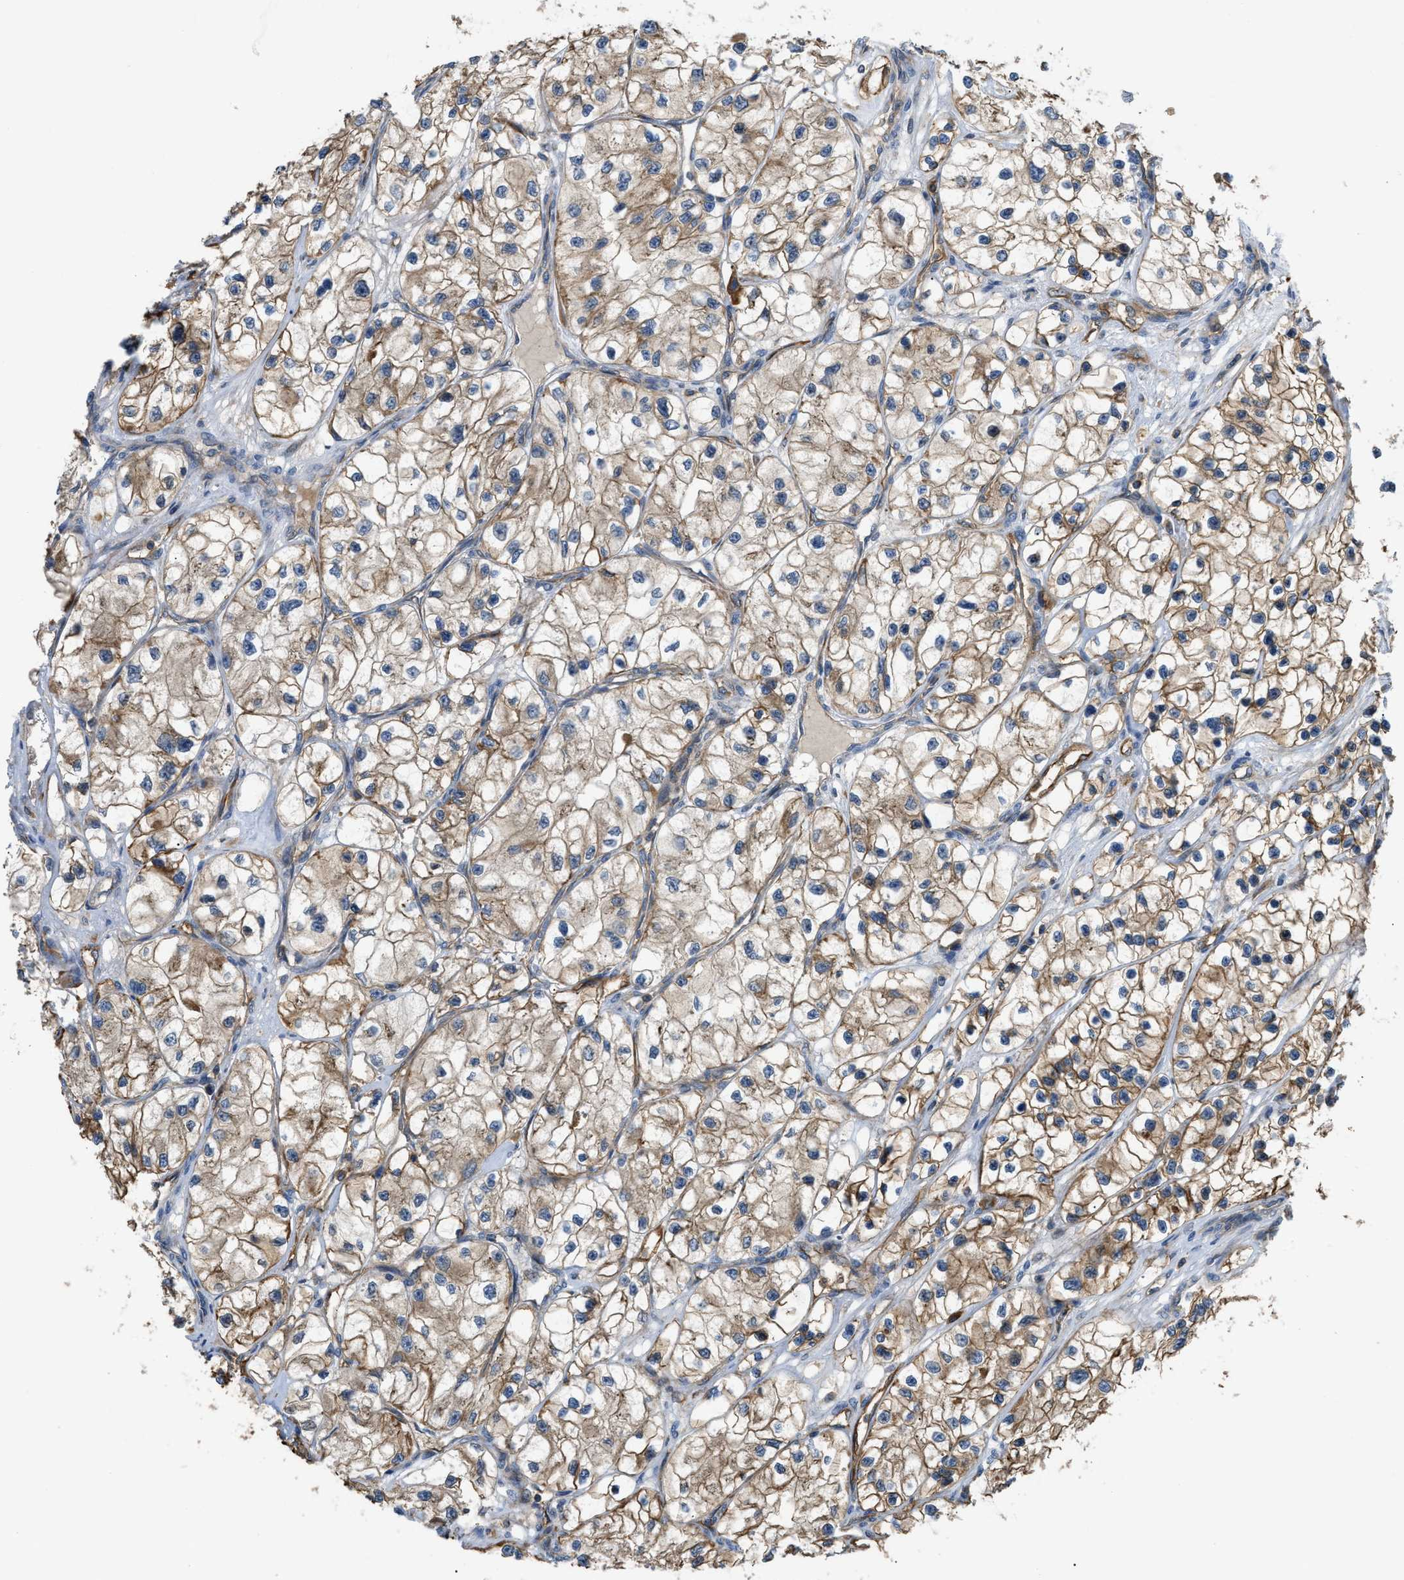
{"staining": {"intensity": "moderate", "quantity": ">75%", "location": "cytoplasmic/membranous"}, "tissue": "renal cancer", "cell_type": "Tumor cells", "image_type": "cancer", "snomed": [{"axis": "morphology", "description": "Adenocarcinoma, NOS"}, {"axis": "topography", "description": "Kidney"}], "caption": "High-power microscopy captured an IHC histopathology image of renal cancer, revealing moderate cytoplasmic/membranous positivity in about >75% of tumor cells.", "gene": "DDHD2", "patient": {"sex": "female", "age": 57}}